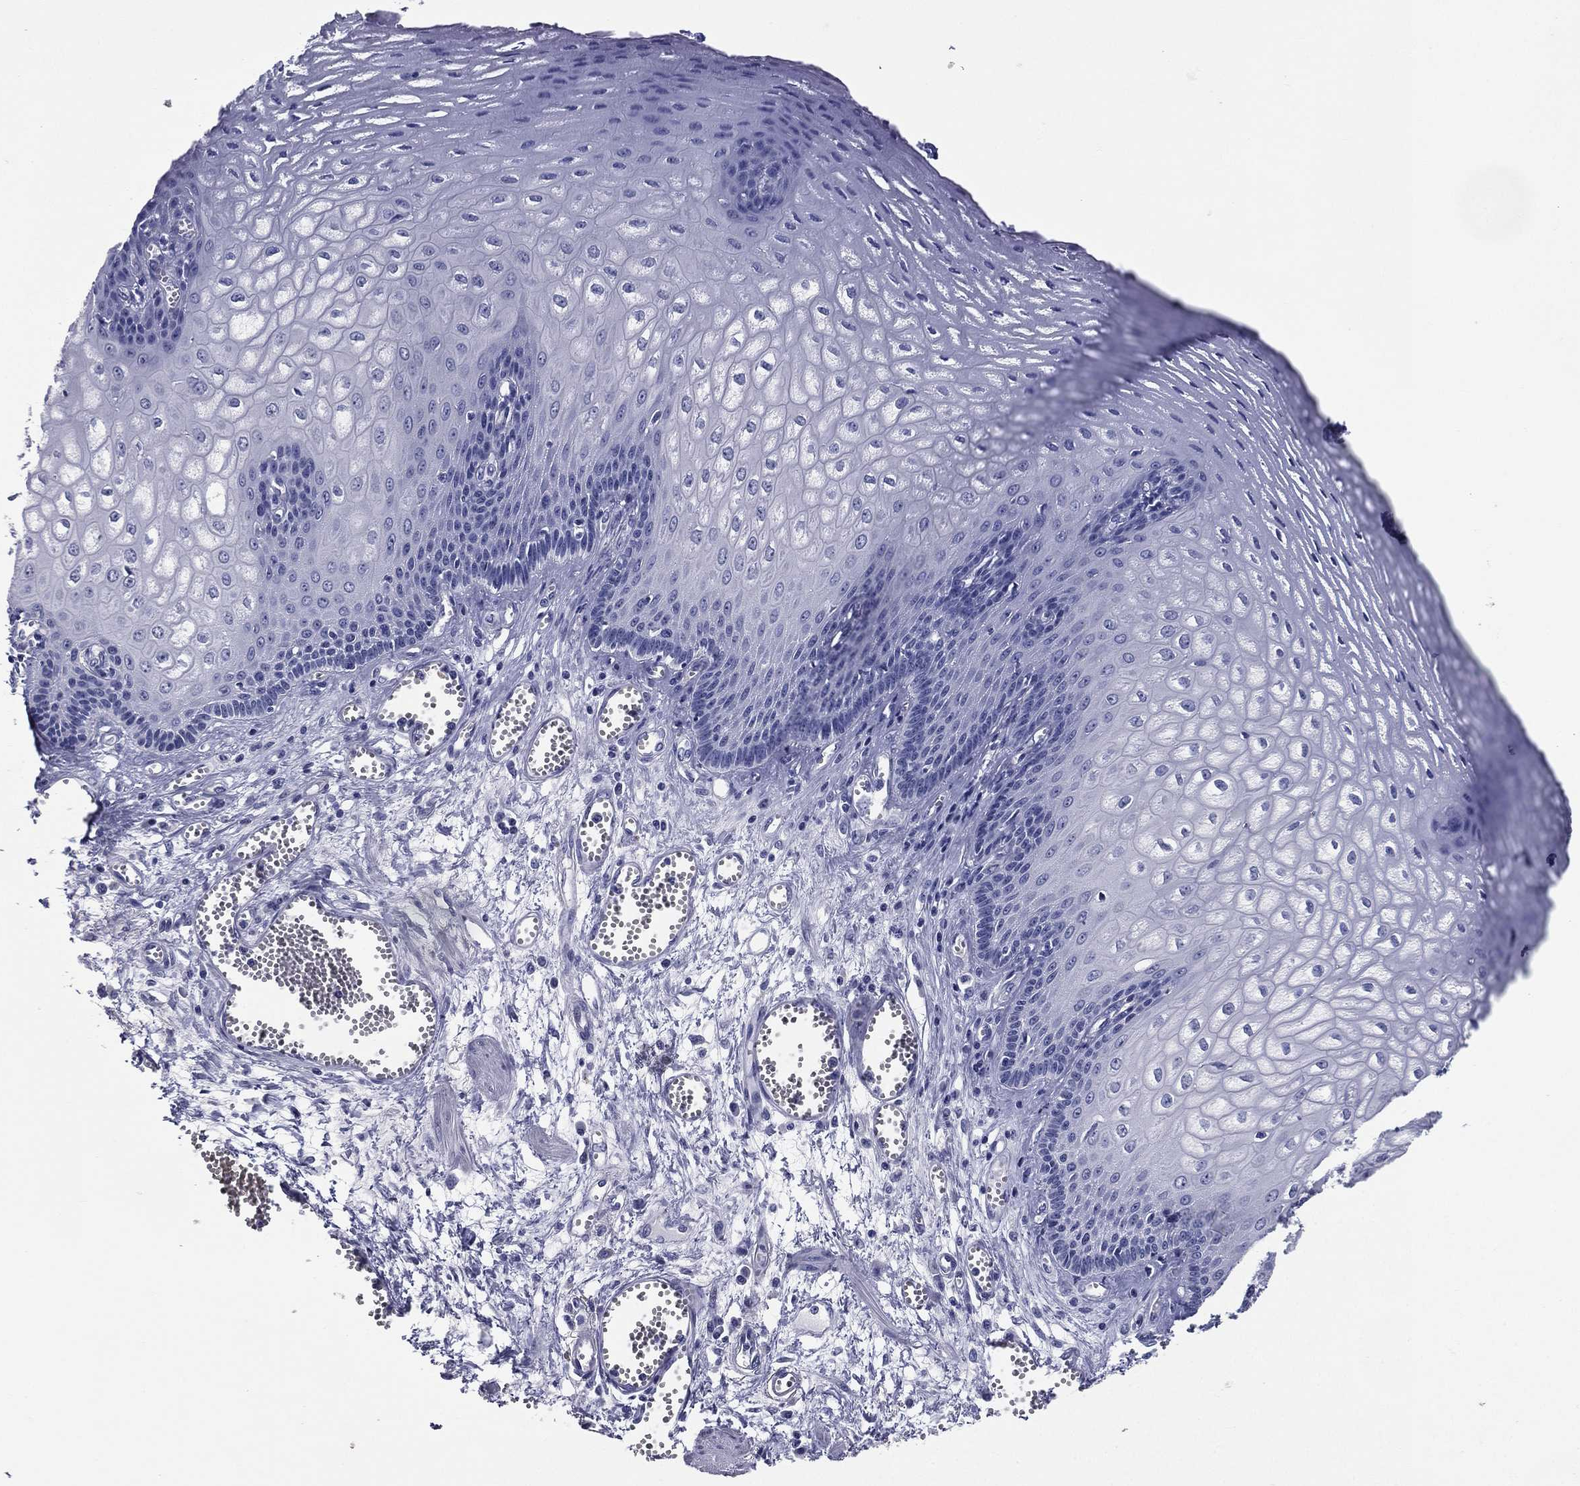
{"staining": {"intensity": "negative", "quantity": "none", "location": "none"}, "tissue": "esophagus", "cell_type": "Squamous epithelial cells", "image_type": "normal", "snomed": [{"axis": "morphology", "description": "Normal tissue, NOS"}, {"axis": "topography", "description": "Esophagus"}], "caption": "Histopathology image shows no significant protein positivity in squamous epithelial cells of normal esophagus.", "gene": "ACE2", "patient": {"sex": "male", "age": 58}}